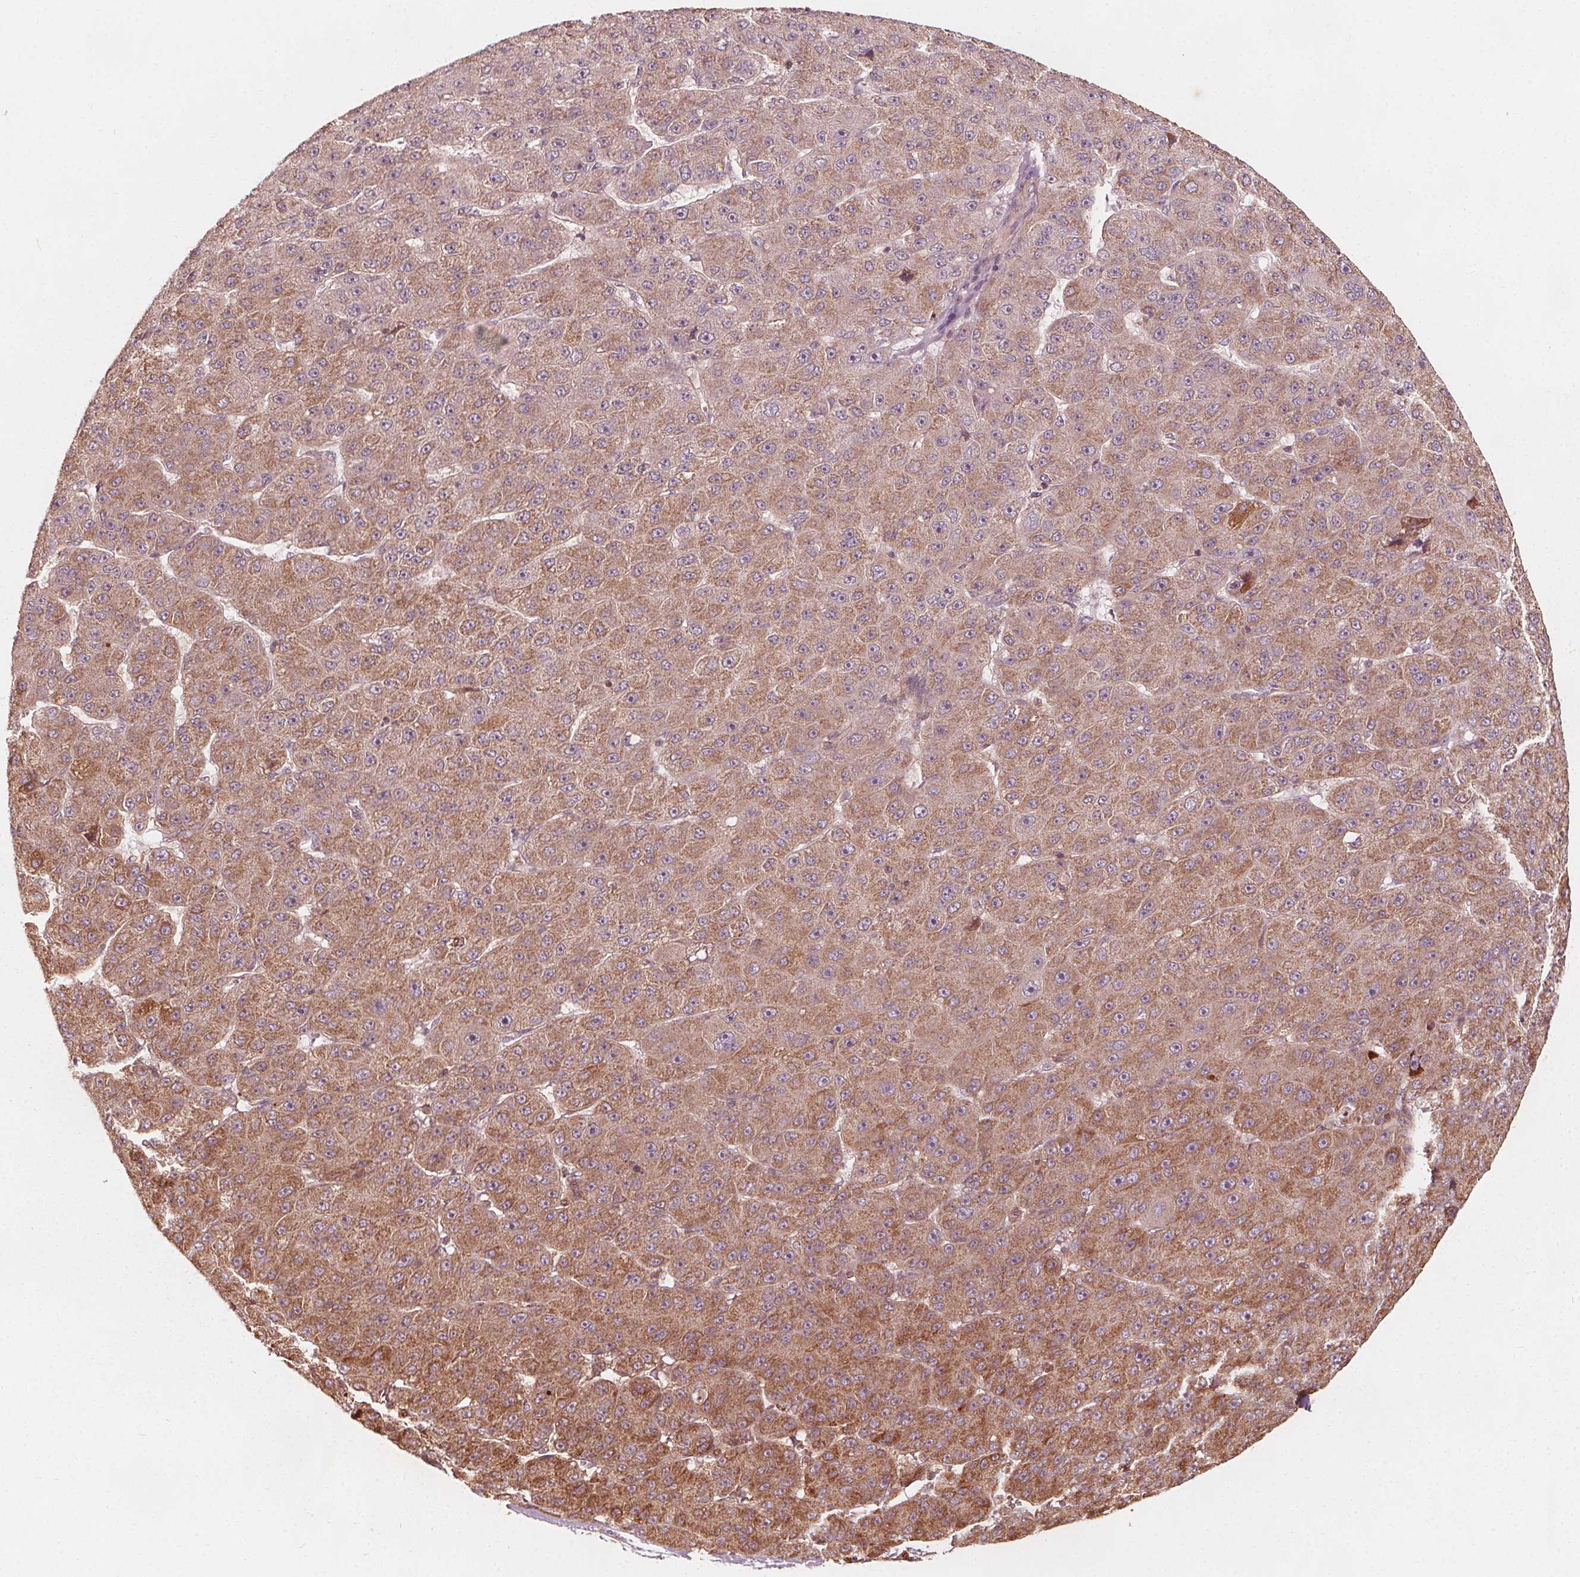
{"staining": {"intensity": "moderate", "quantity": ">75%", "location": "cytoplasmic/membranous"}, "tissue": "liver cancer", "cell_type": "Tumor cells", "image_type": "cancer", "snomed": [{"axis": "morphology", "description": "Carcinoma, Hepatocellular, NOS"}, {"axis": "topography", "description": "Liver"}], "caption": "Liver hepatocellular carcinoma stained for a protein displays moderate cytoplasmic/membranous positivity in tumor cells.", "gene": "AIP", "patient": {"sex": "male", "age": 67}}